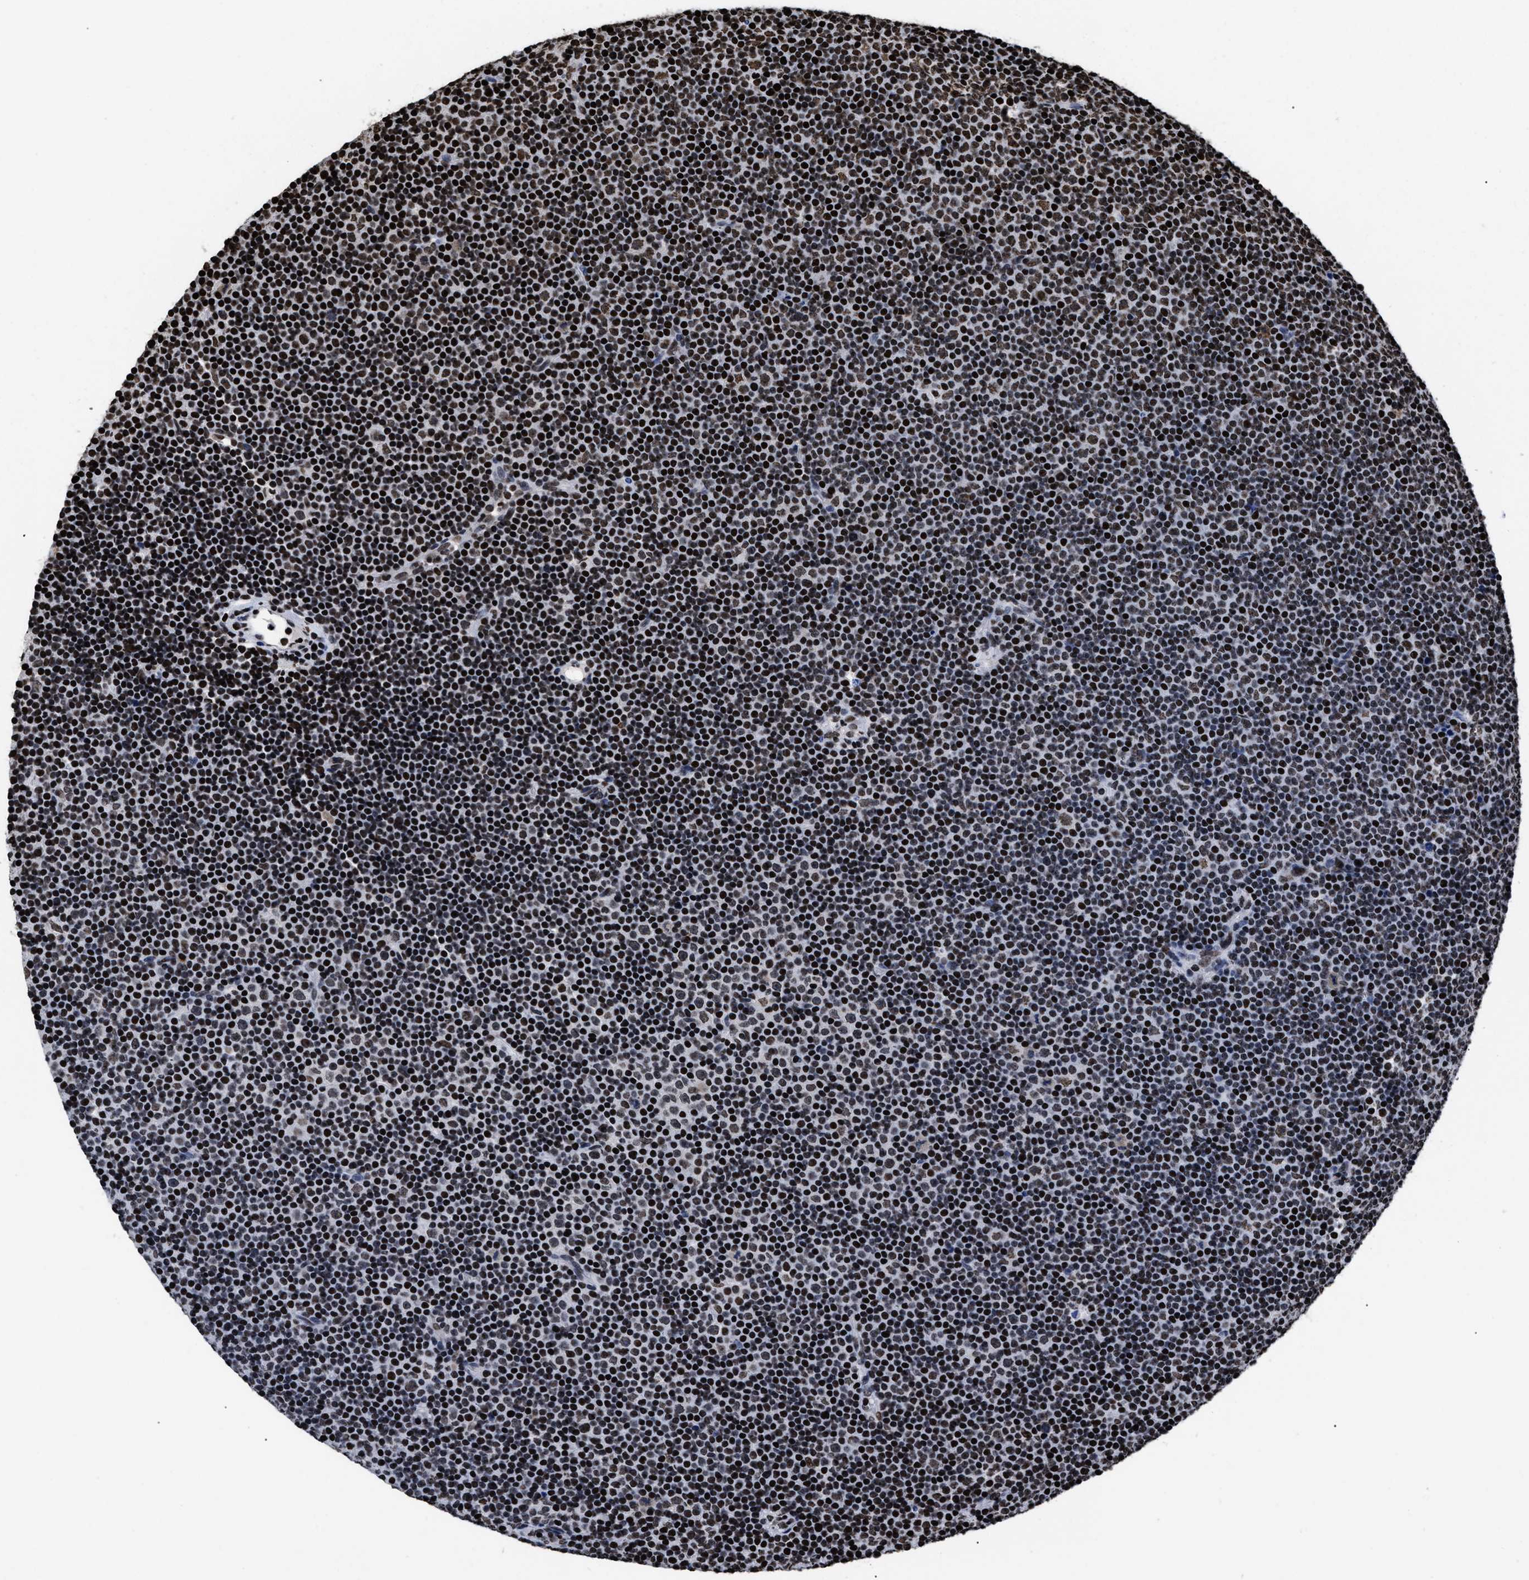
{"staining": {"intensity": "strong", "quantity": ">75%", "location": "nuclear"}, "tissue": "lymphoma", "cell_type": "Tumor cells", "image_type": "cancer", "snomed": [{"axis": "morphology", "description": "Malignant lymphoma, non-Hodgkin's type, Low grade"}, {"axis": "topography", "description": "Lymph node"}], "caption": "Protein expression analysis of human low-grade malignant lymphoma, non-Hodgkin's type reveals strong nuclear positivity in about >75% of tumor cells.", "gene": "CALHM3", "patient": {"sex": "female", "age": 67}}